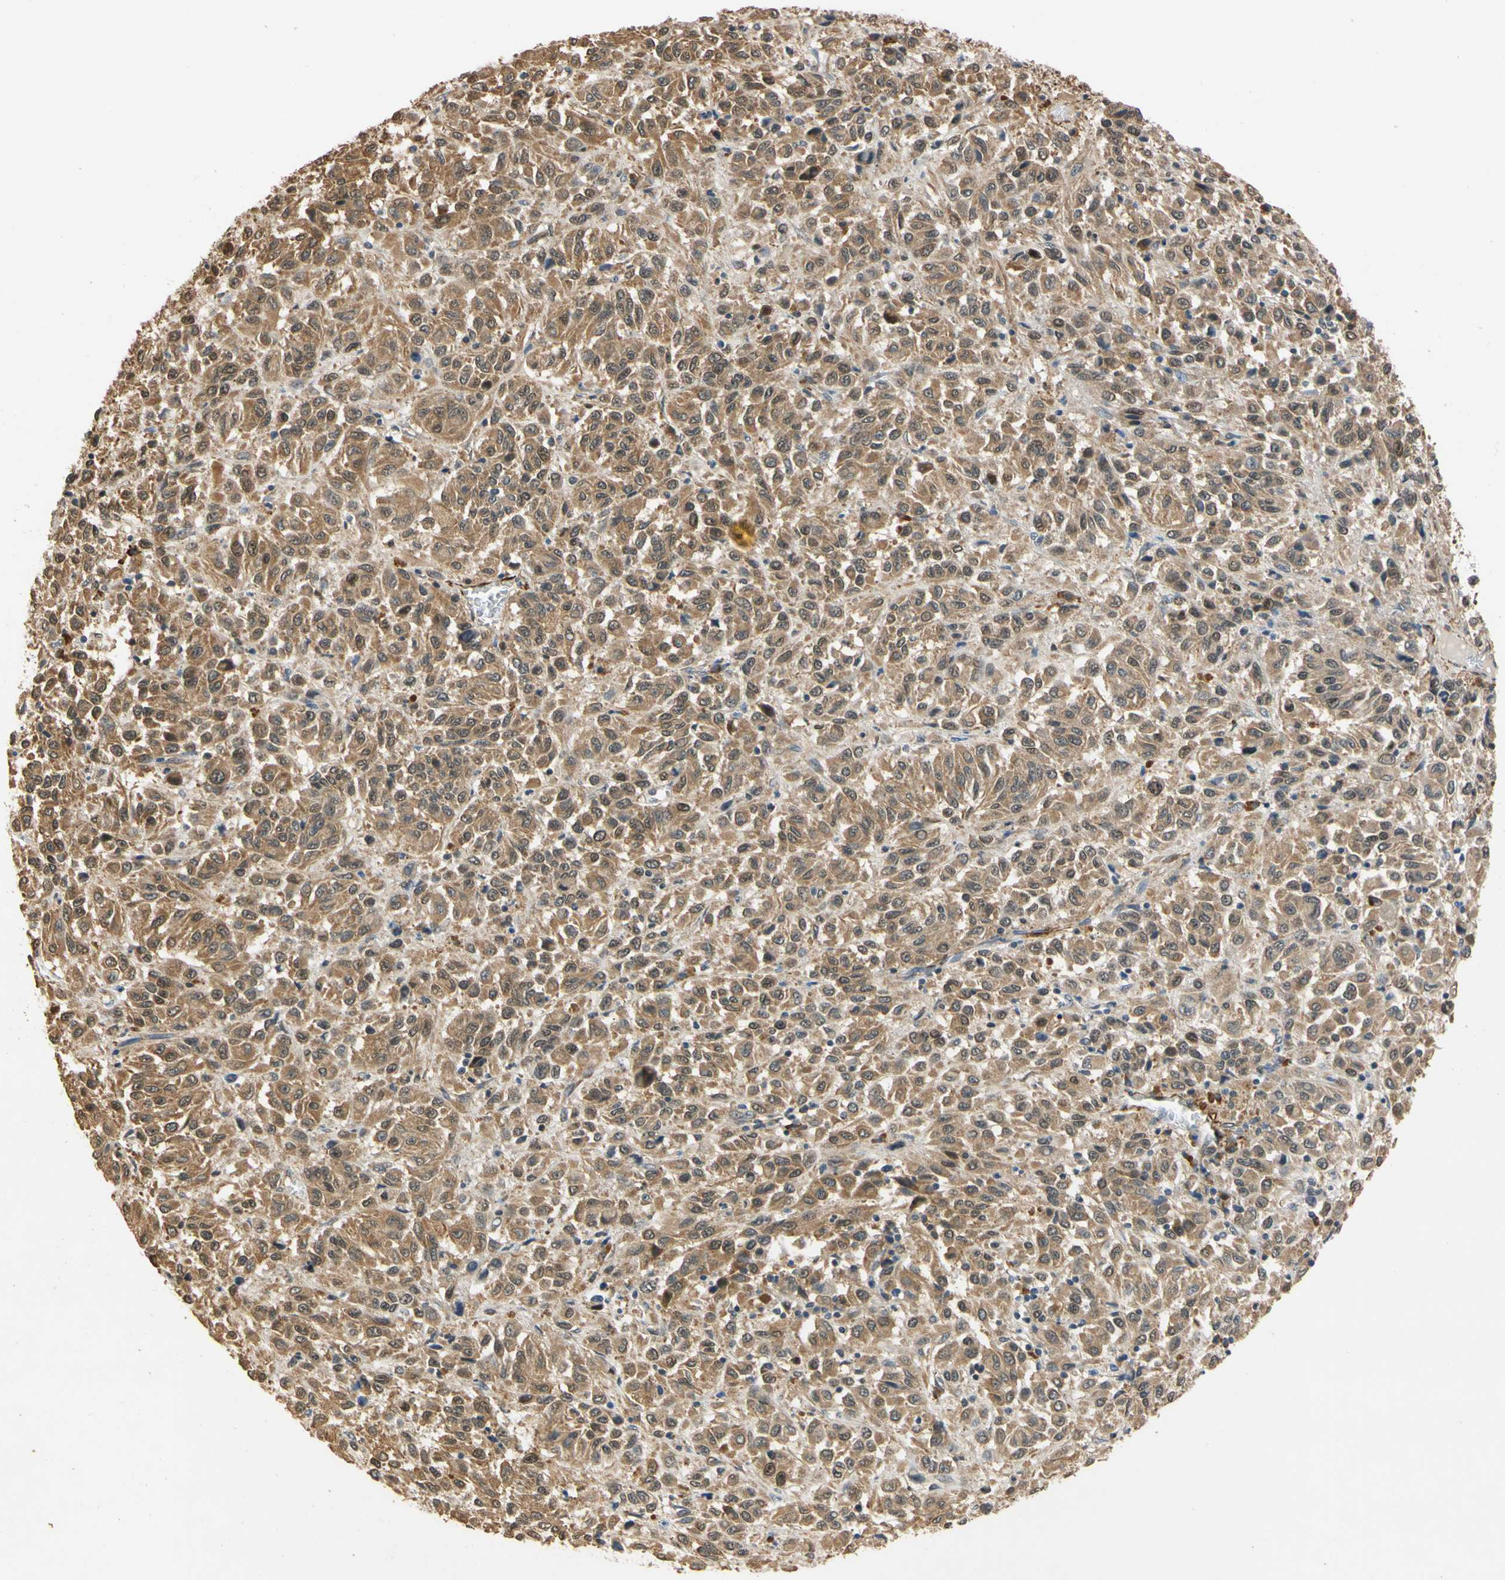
{"staining": {"intensity": "moderate", "quantity": ">75%", "location": "cytoplasmic/membranous"}, "tissue": "melanoma", "cell_type": "Tumor cells", "image_type": "cancer", "snomed": [{"axis": "morphology", "description": "Malignant melanoma, Metastatic site"}, {"axis": "topography", "description": "Lung"}], "caption": "Human malignant melanoma (metastatic site) stained with a protein marker reveals moderate staining in tumor cells.", "gene": "QSER1", "patient": {"sex": "male", "age": 64}}